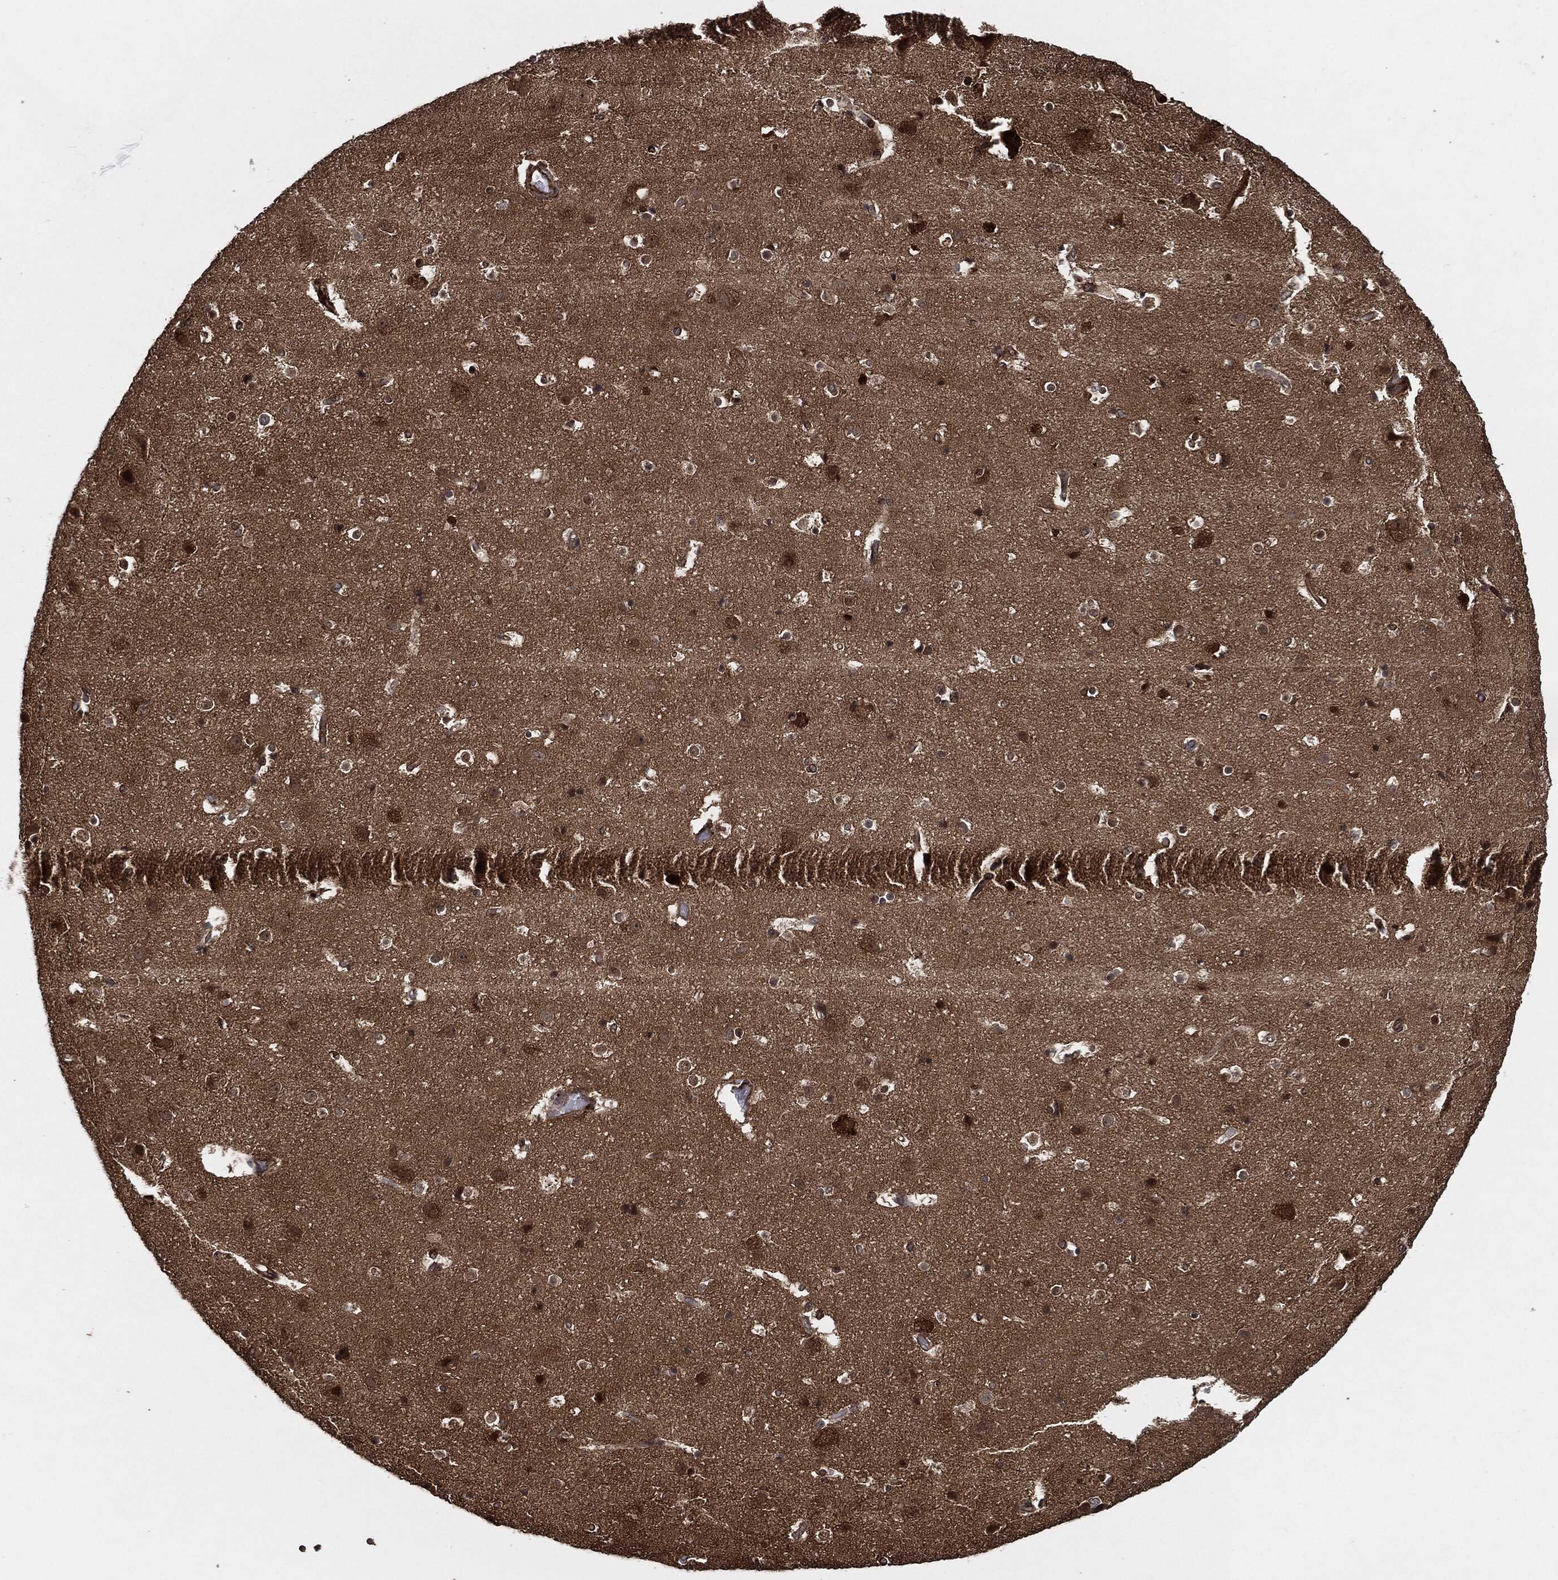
{"staining": {"intensity": "strong", "quantity": "25%-75%", "location": "cytoplasmic/membranous"}, "tissue": "cerebral cortex", "cell_type": "Endothelial cells", "image_type": "normal", "snomed": [{"axis": "morphology", "description": "Normal tissue, NOS"}, {"axis": "topography", "description": "Cerebral cortex"}], "caption": "Protein staining of unremarkable cerebral cortex shows strong cytoplasmic/membranous staining in approximately 25%-75% of endothelial cells. (DAB (3,3'-diaminobenzidine) IHC, brown staining for protein, blue staining for nuclei).", "gene": "TPT1", "patient": {"sex": "female", "age": 52}}